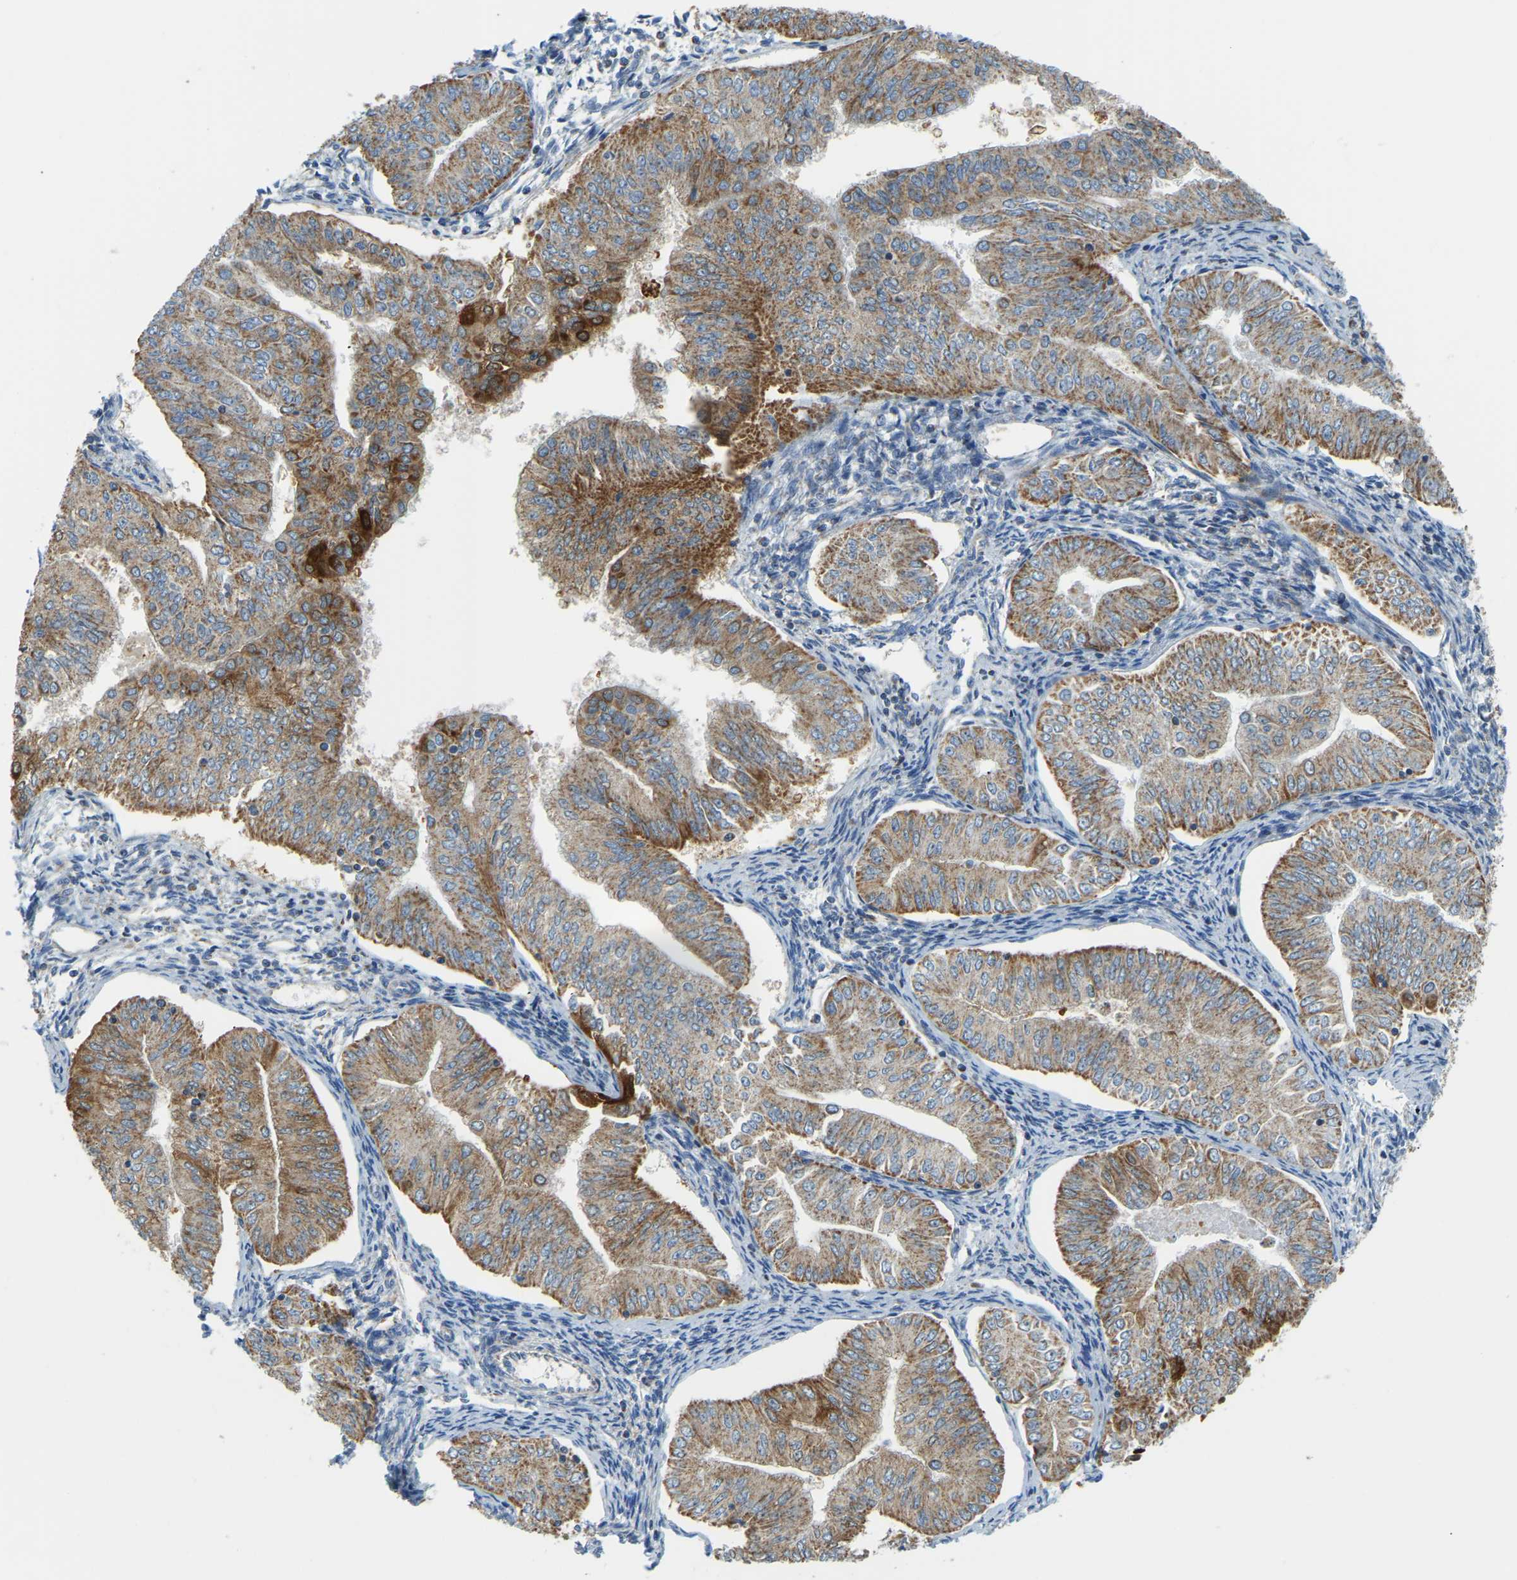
{"staining": {"intensity": "strong", "quantity": "25%-75%", "location": "cytoplasmic/membranous"}, "tissue": "endometrial cancer", "cell_type": "Tumor cells", "image_type": "cancer", "snomed": [{"axis": "morphology", "description": "Normal tissue, NOS"}, {"axis": "morphology", "description": "Adenocarcinoma, NOS"}, {"axis": "topography", "description": "Endometrium"}], "caption": "Strong cytoplasmic/membranous expression is seen in approximately 25%-75% of tumor cells in adenocarcinoma (endometrial). Using DAB (brown) and hematoxylin (blue) stains, captured at high magnification using brightfield microscopy.", "gene": "GDA", "patient": {"sex": "female", "age": 53}}